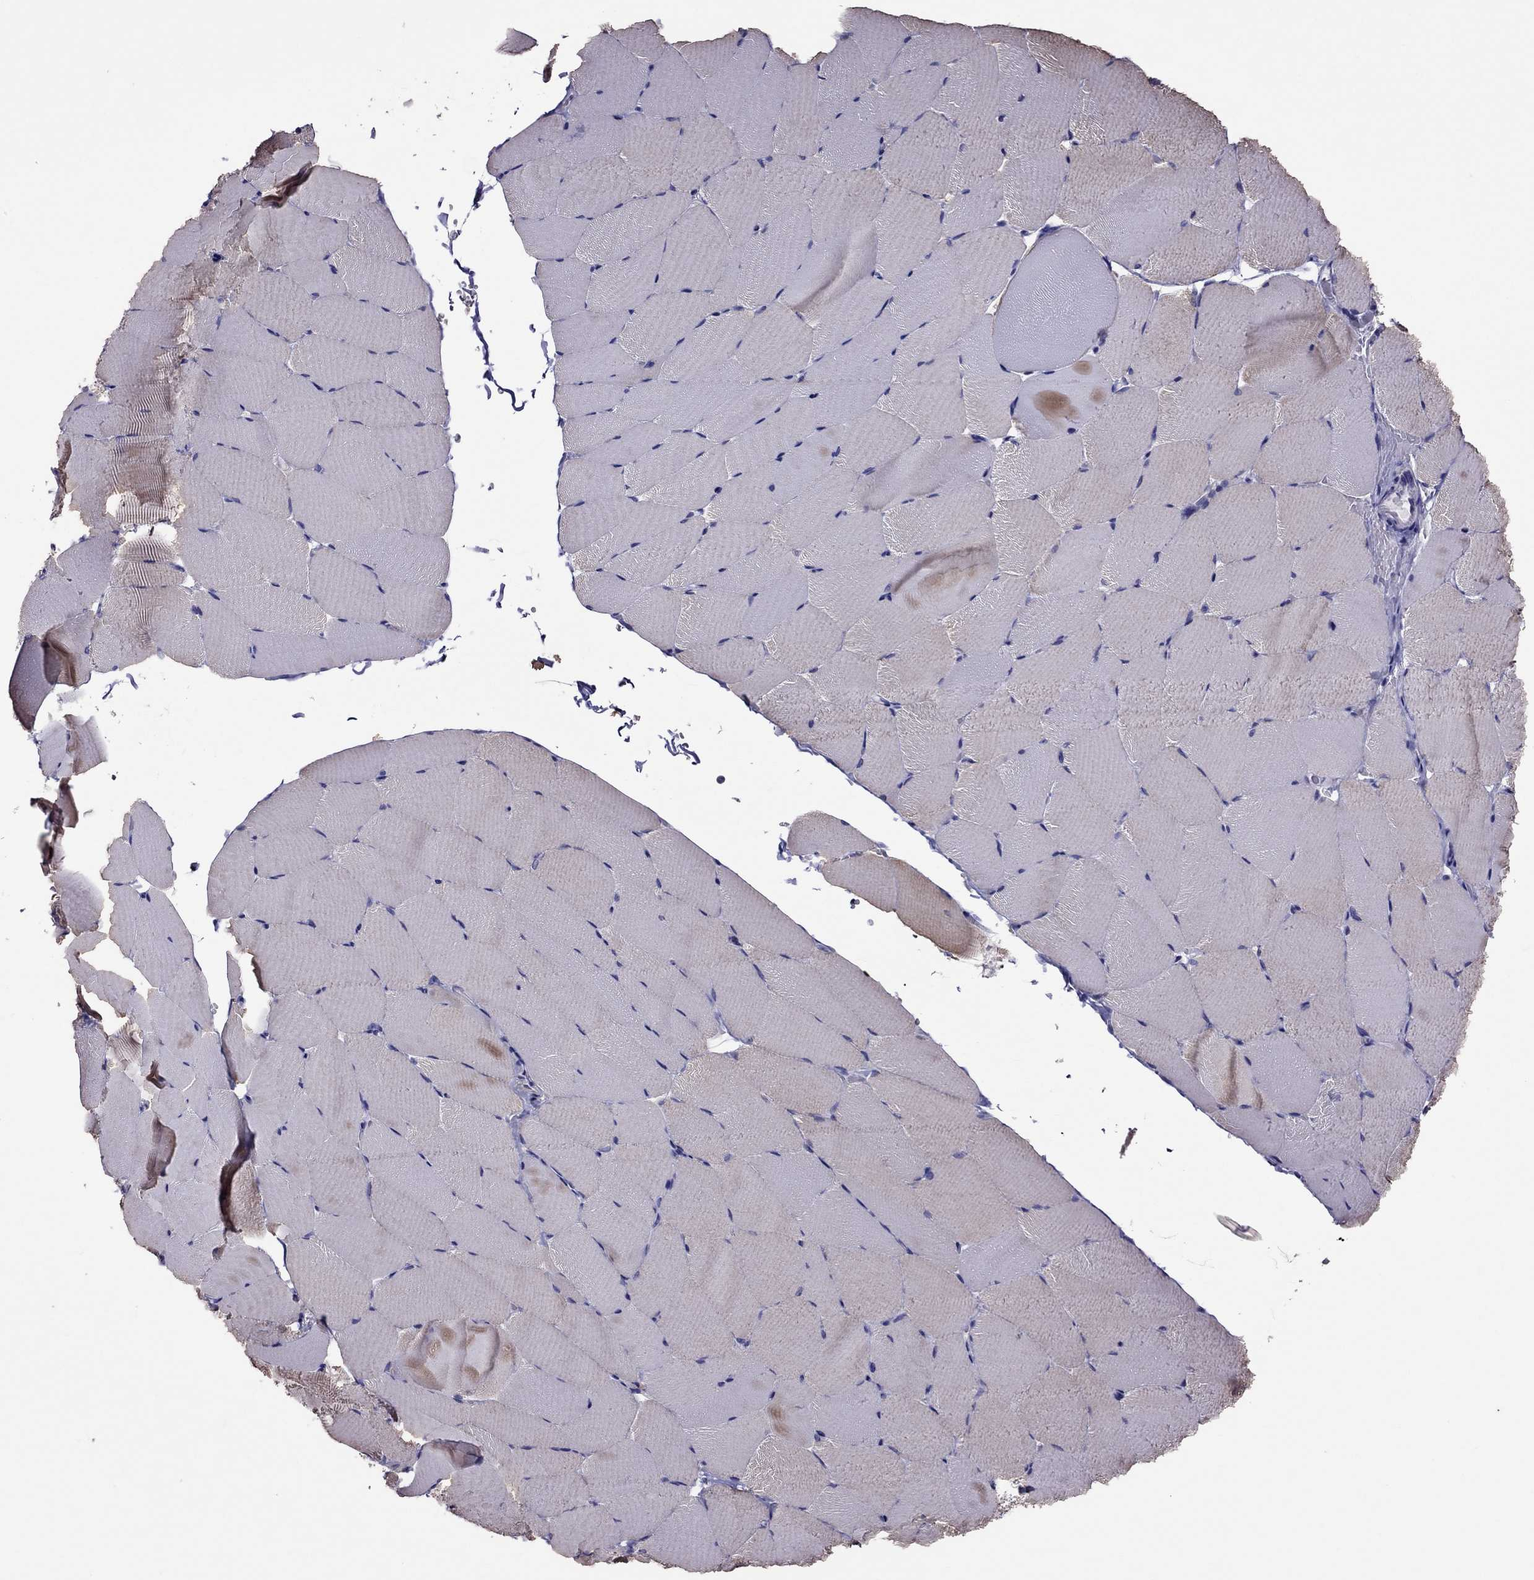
{"staining": {"intensity": "weak", "quantity": "25%-75%", "location": "cytoplasmic/membranous"}, "tissue": "skeletal muscle", "cell_type": "Myocytes", "image_type": "normal", "snomed": [{"axis": "morphology", "description": "Normal tissue, NOS"}, {"axis": "topography", "description": "Skeletal muscle"}], "caption": "Immunohistochemical staining of benign human skeletal muscle shows 25%-75% levels of weak cytoplasmic/membranous protein expression in approximately 25%-75% of myocytes.", "gene": "LRRC46", "patient": {"sex": "female", "age": 37}}